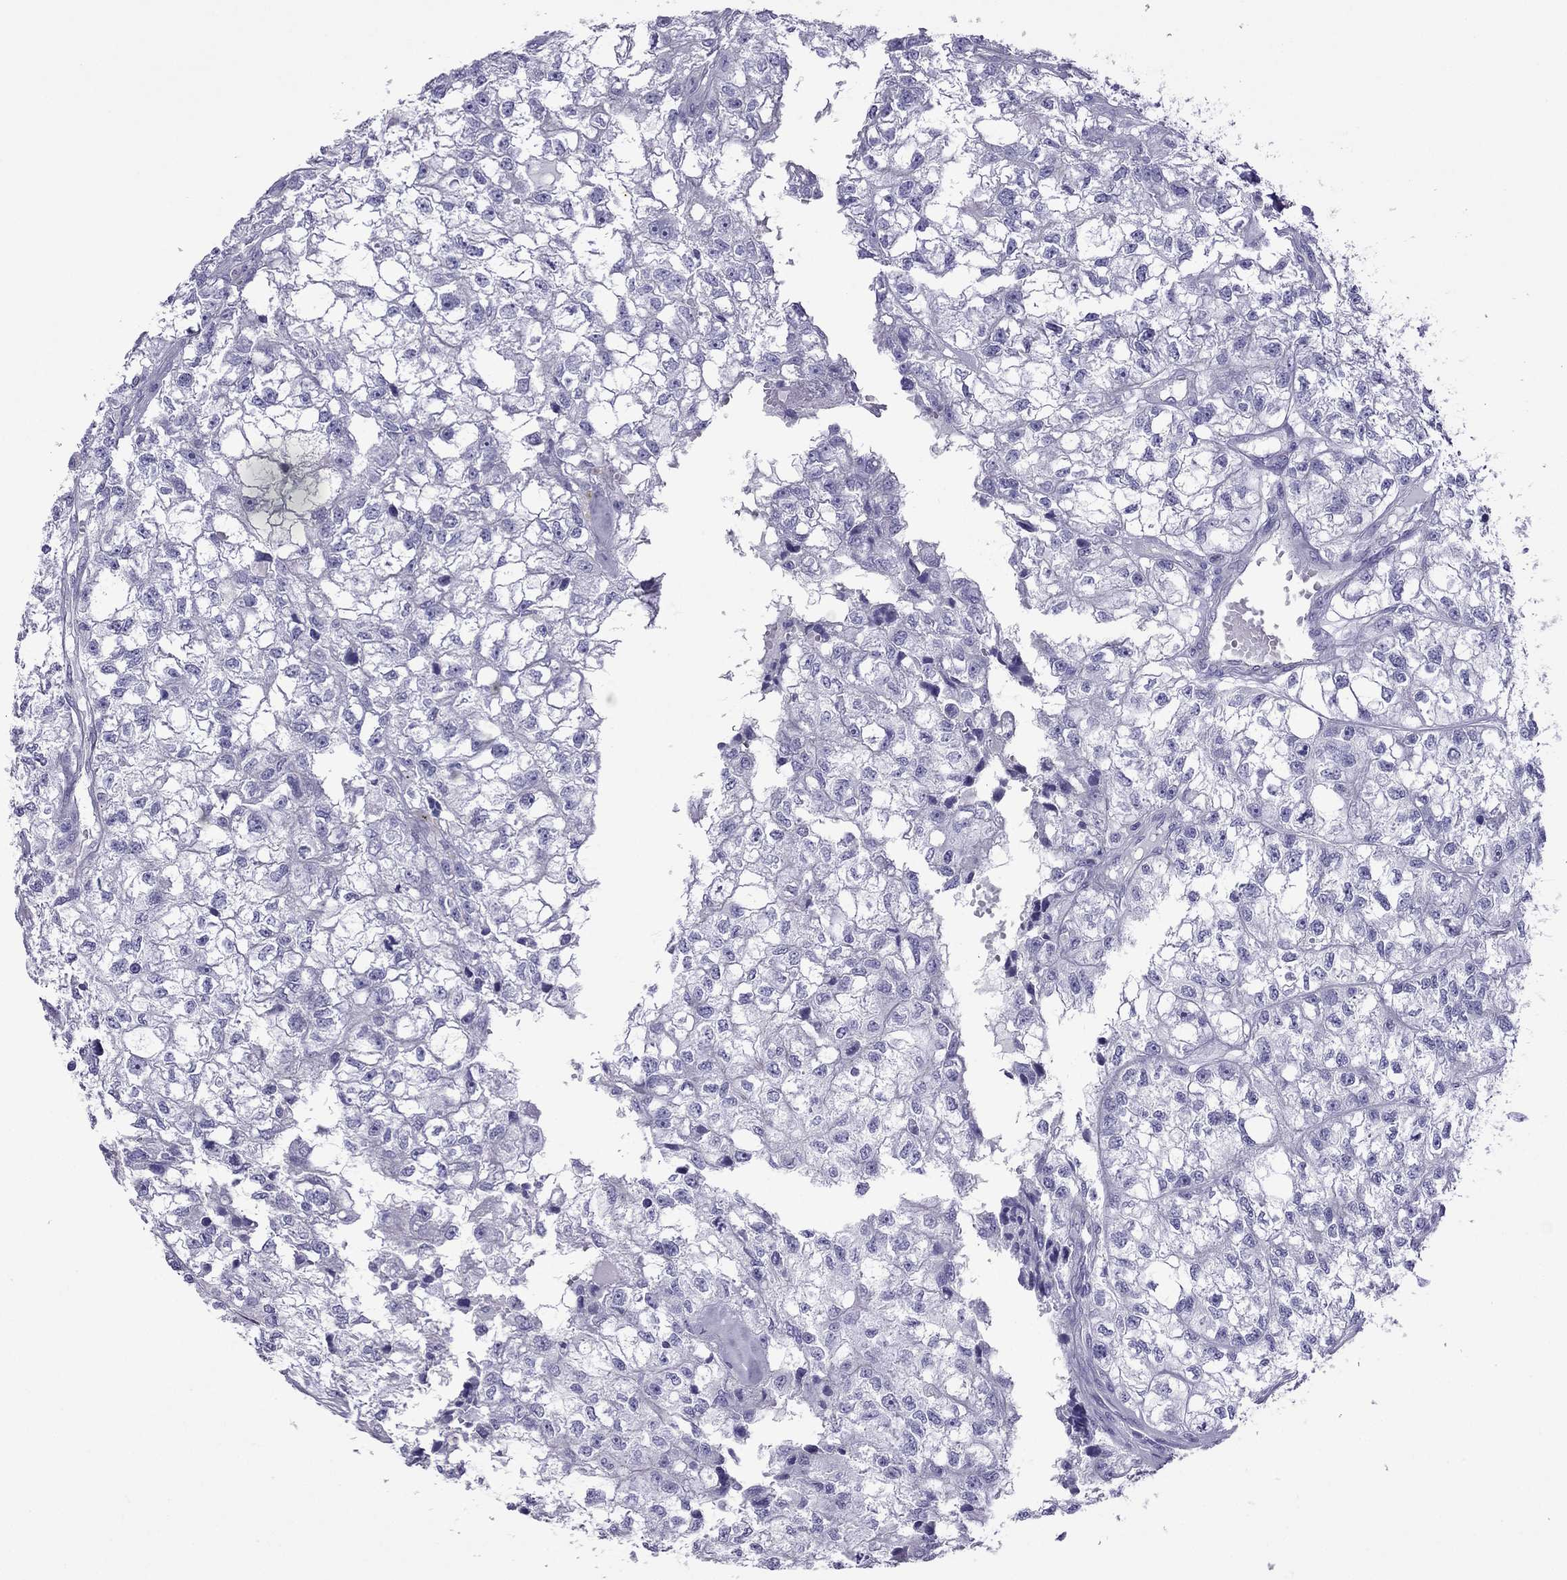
{"staining": {"intensity": "negative", "quantity": "none", "location": "none"}, "tissue": "renal cancer", "cell_type": "Tumor cells", "image_type": "cancer", "snomed": [{"axis": "morphology", "description": "Adenocarcinoma, NOS"}, {"axis": "topography", "description": "Kidney"}], "caption": "Immunohistochemistry of adenocarcinoma (renal) shows no positivity in tumor cells.", "gene": "MYL11", "patient": {"sex": "male", "age": 56}}